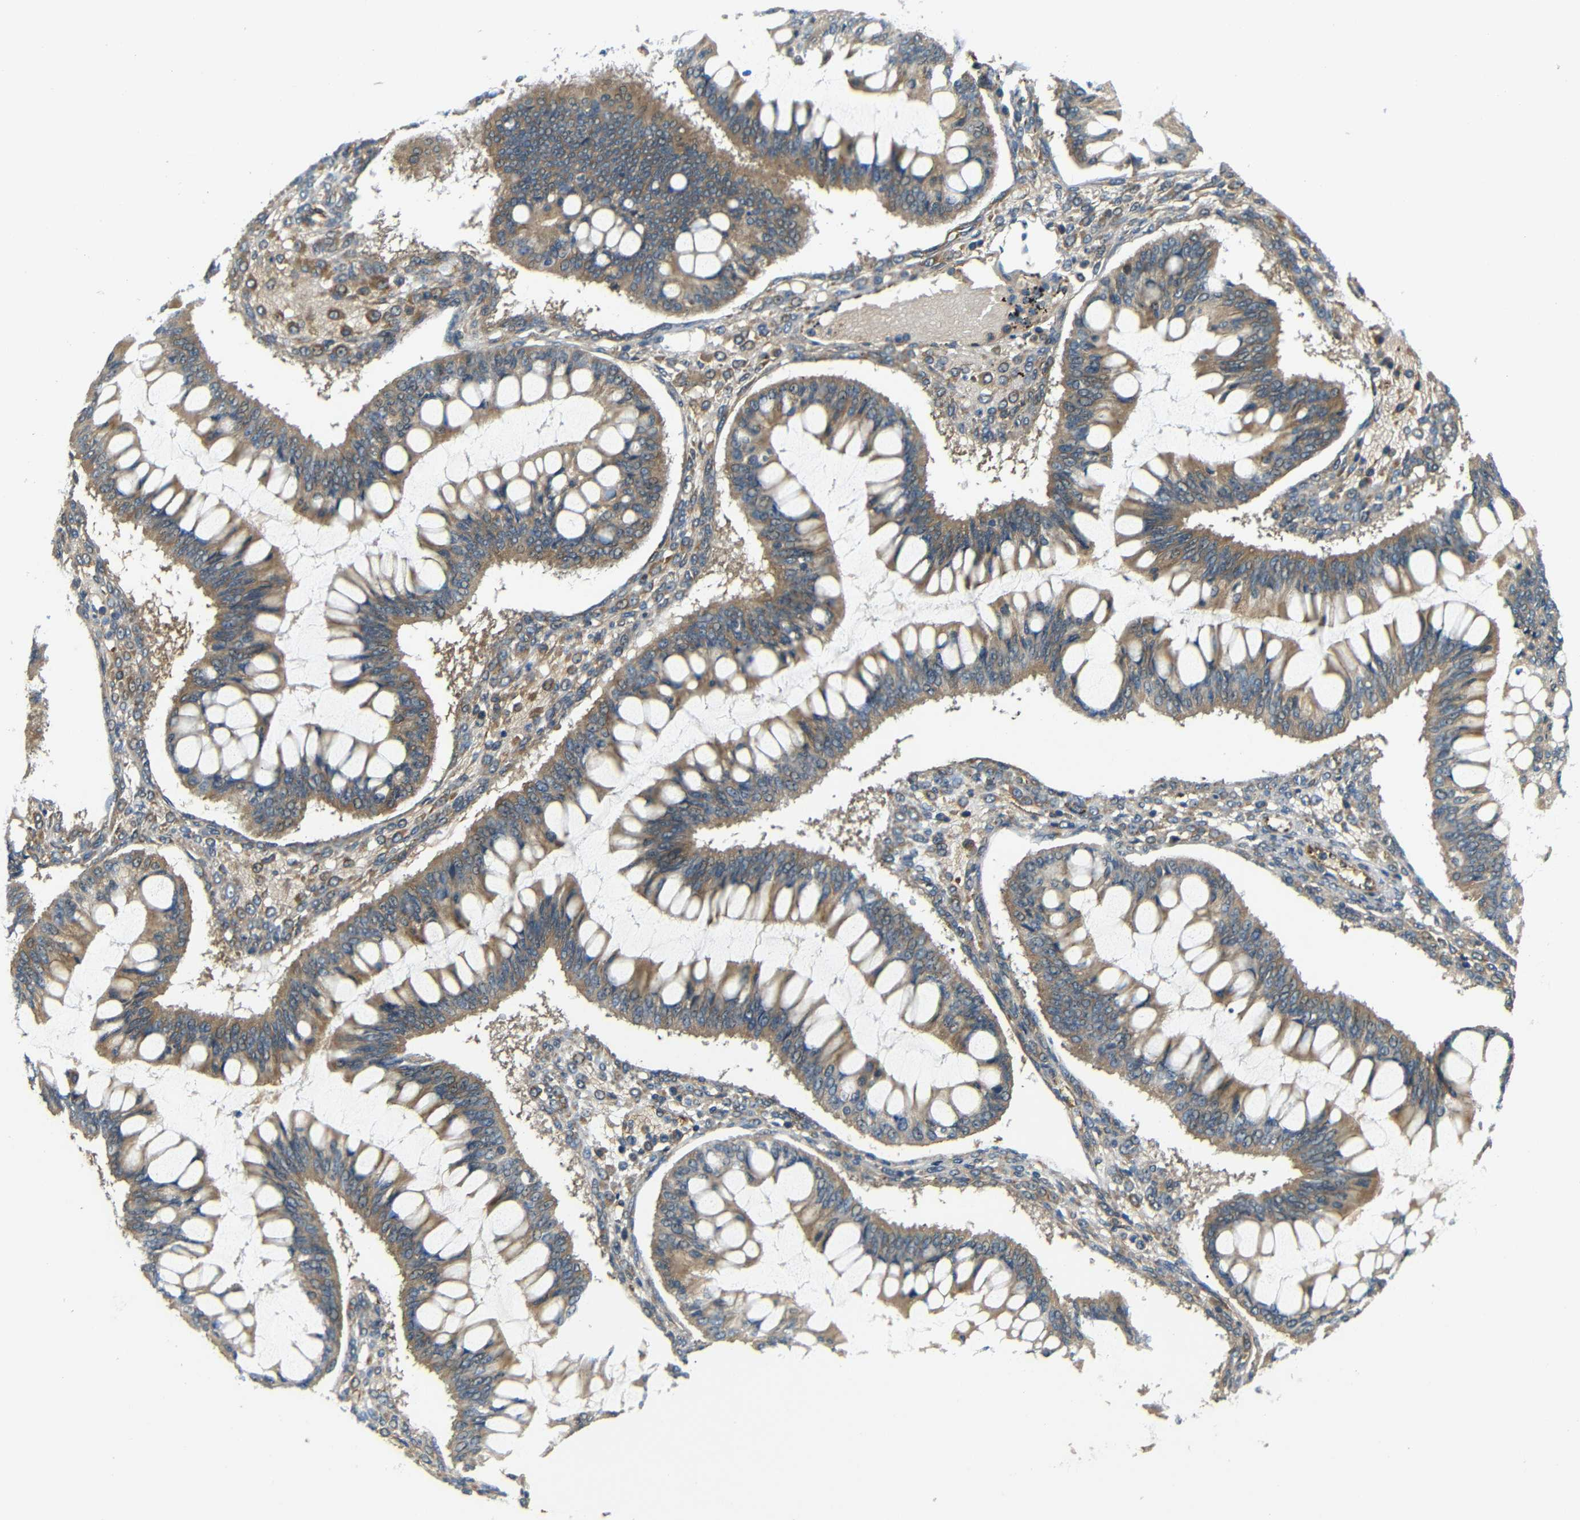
{"staining": {"intensity": "moderate", "quantity": ">75%", "location": "cytoplasmic/membranous"}, "tissue": "ovarian cancer", "cell_type": "Tumor cells", "image_type": "cancer", "snomed": [{"axis": "morphology", "description": "Cystadenocarcinoma, mucinous, NOS"}, {"axis": "topography", "description": "Ovary"}], "caption": "A micrograph of human ovarian cancer stained for a protein shows moderate cytoplasmic/membranous brown staining in tumor cells.", "gene": "ATP7A", "patient": {"sex": "female", "age": 73}}